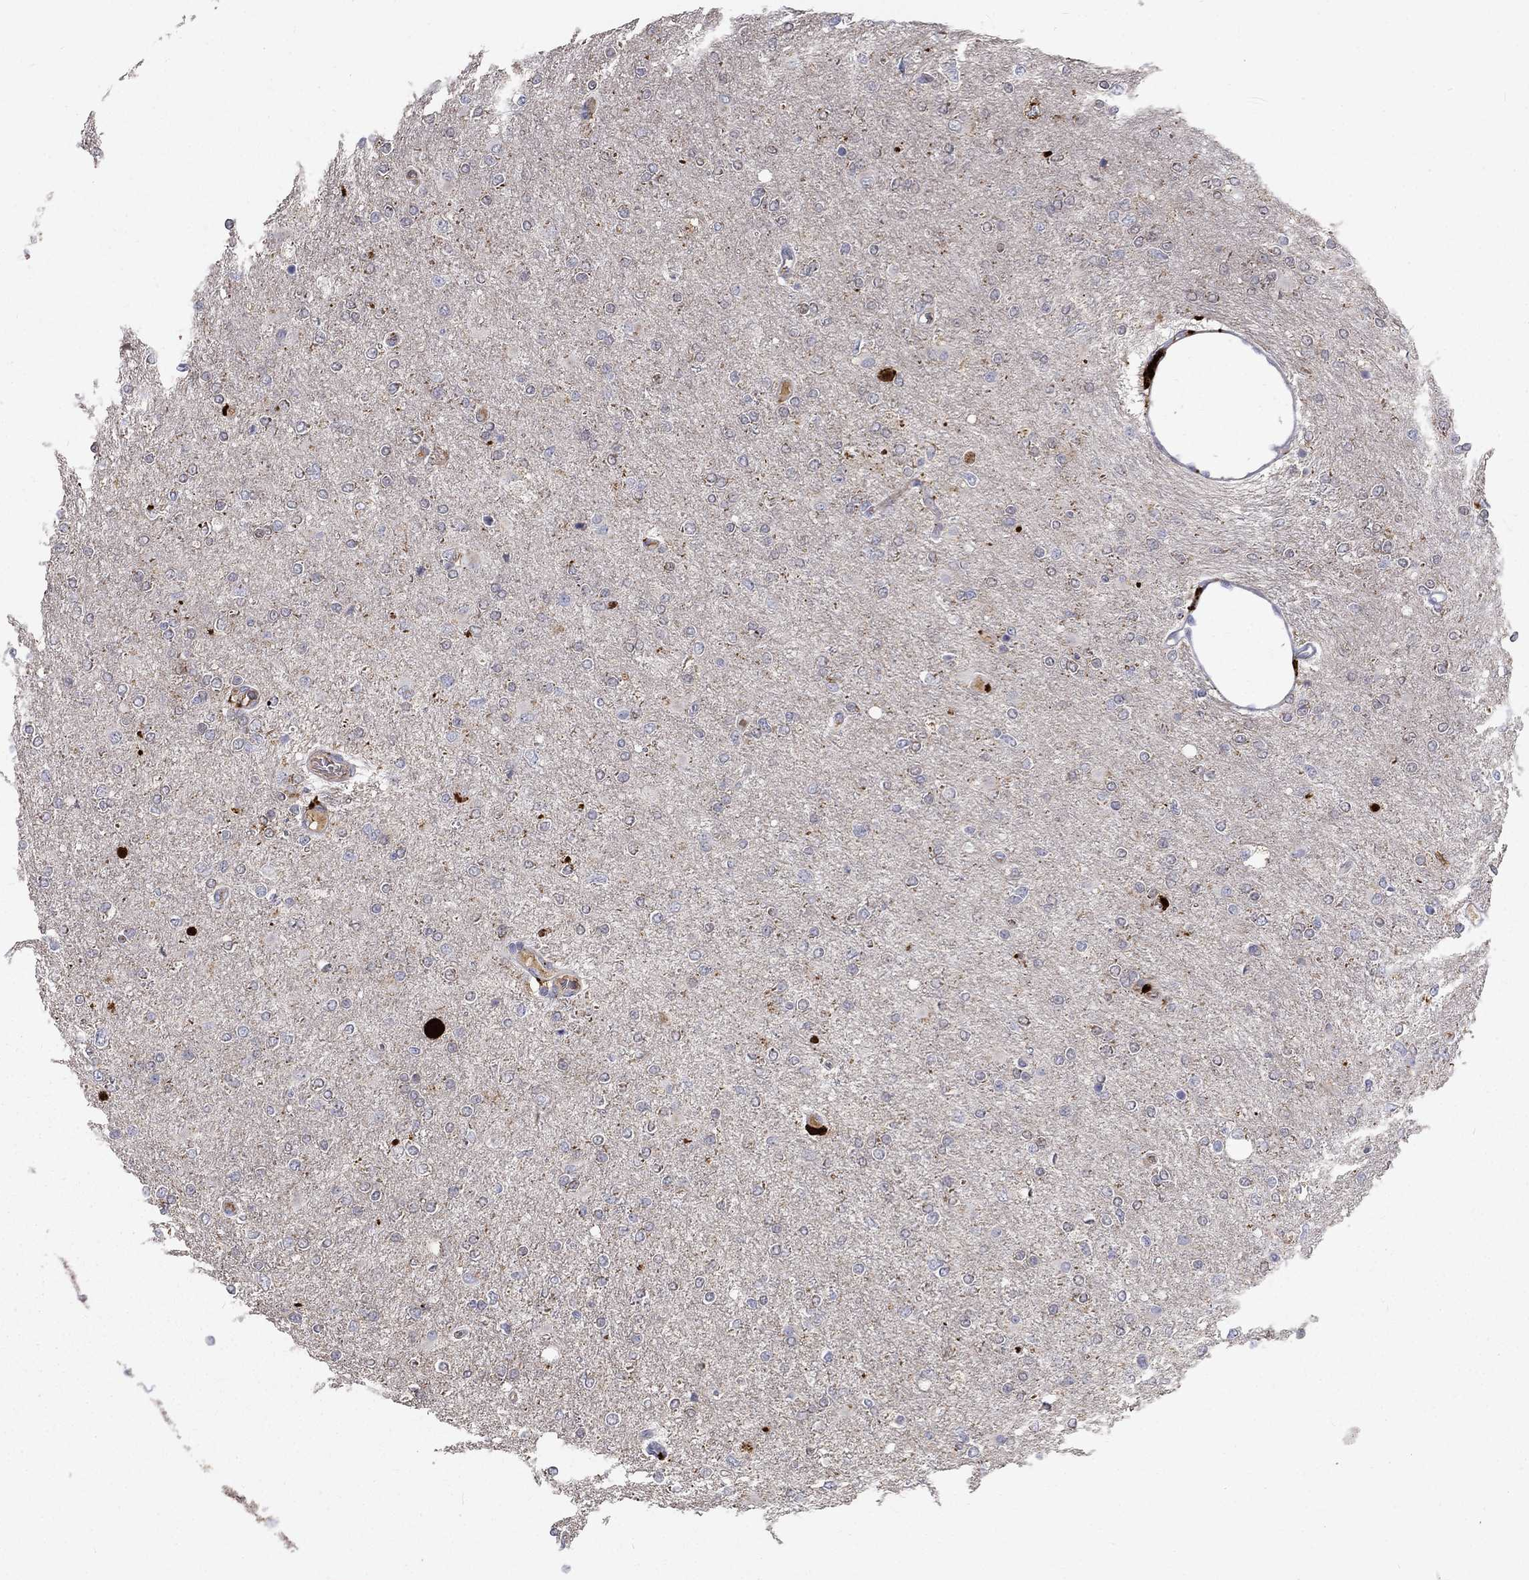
{"staining": {"intensity": "strong", "quantity": "<25%", "location": "cytoplasmic/membranous"}, "tissue": "glioma", "cell_type": "Tumor cells", "image_type": "cancer", "snomed": [{"axis": "morphology", "description": "Glioma, malignant, High grade"}, {"axis": "topography", "description": "Cerebral cortex"}], "caption": "IHC of human malignant glioma (high-grade) exhibits medium levels of strong cytoplasmic/membranous staining in approximately <25% of tumor cells.", "gene": "EPDR1", "patient": {"sex": "male", "age": 70}}